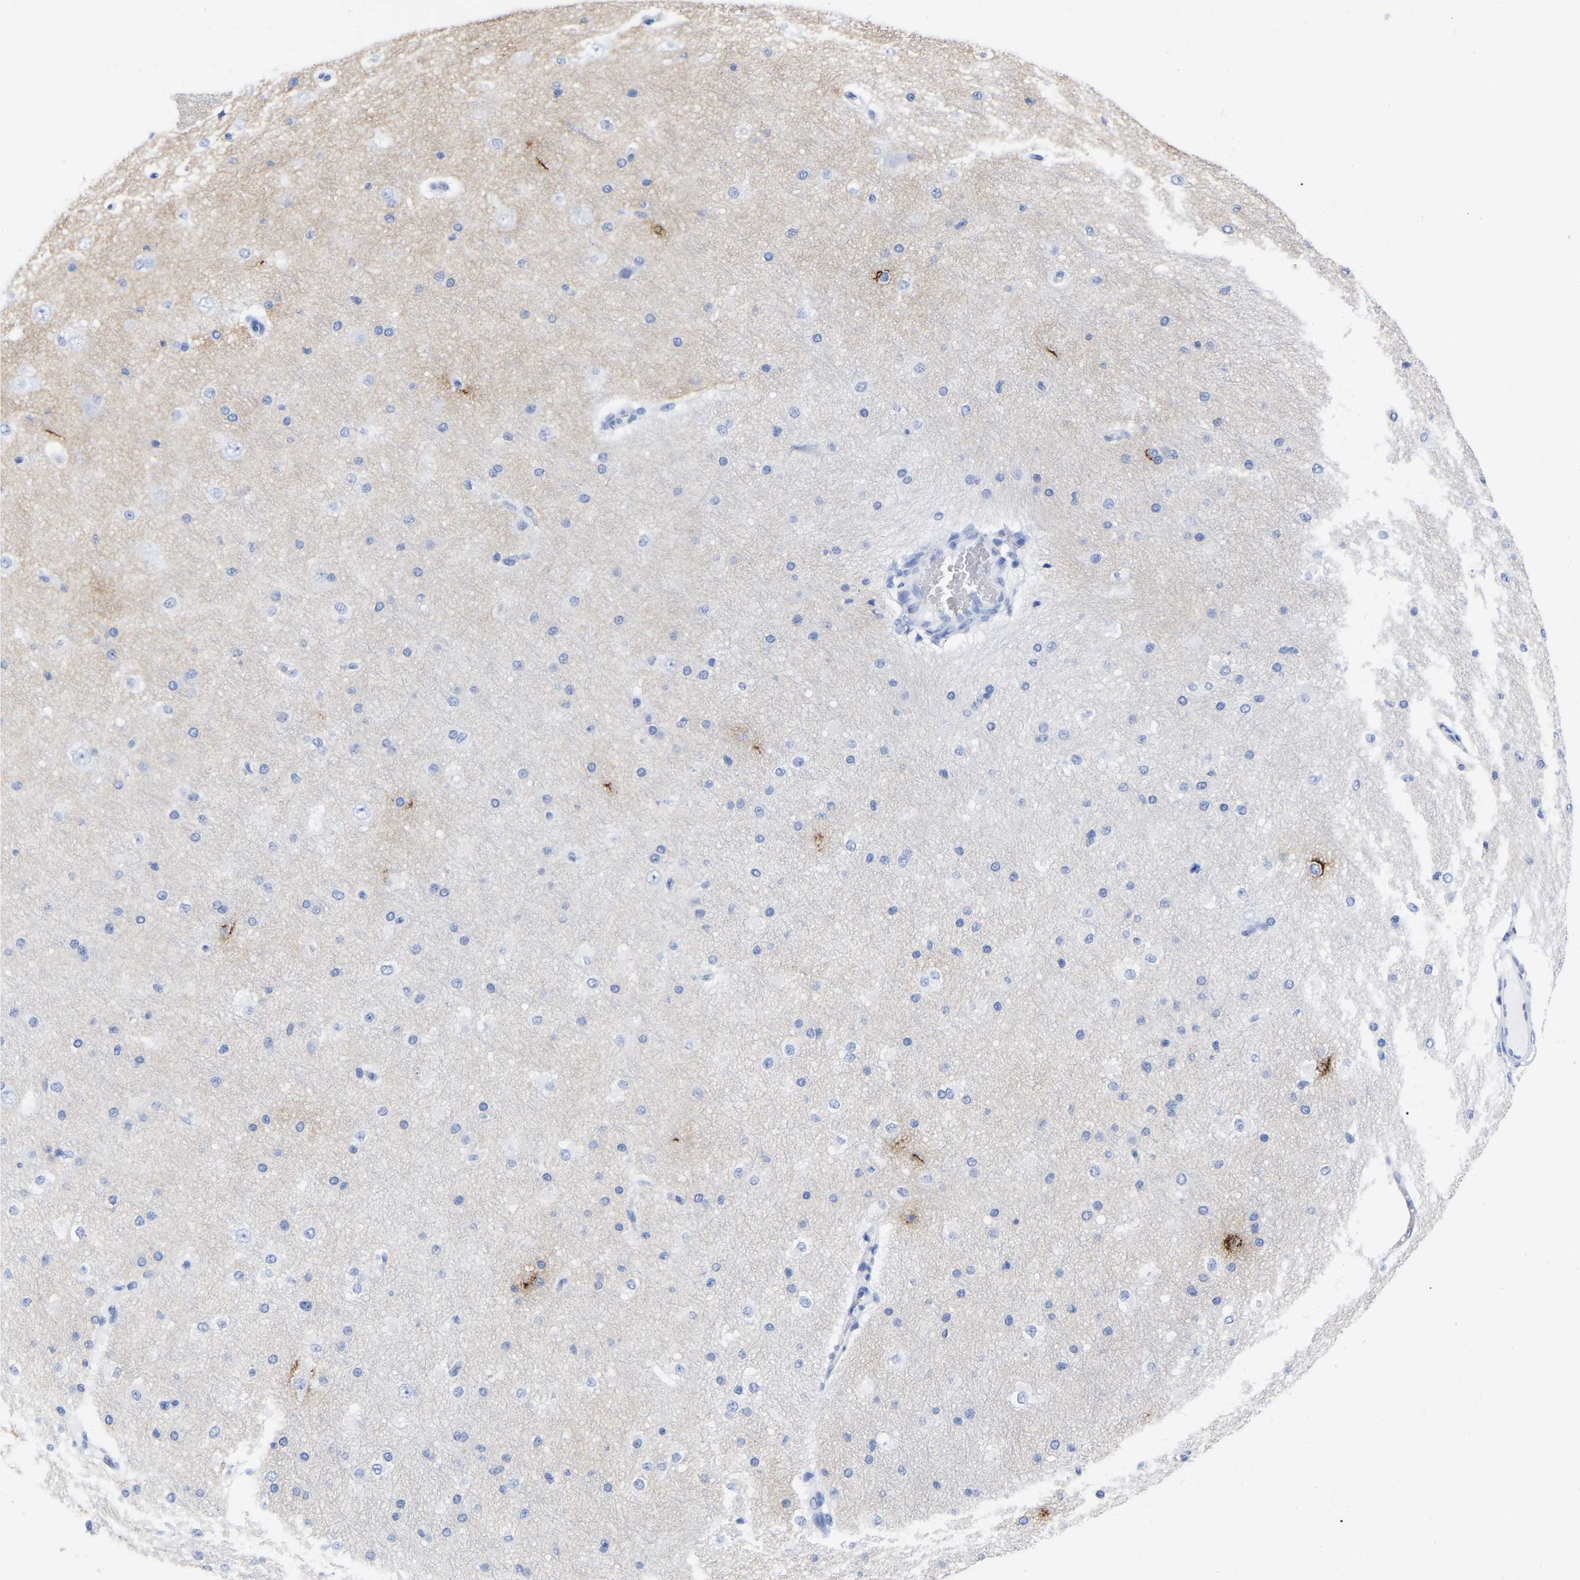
{"staining": {"intensity": "negative", "quantity": "none", "location": "none"}, "tissue": "cerebral cortex", "cell_type": "Endothelial cells", "image_type": "normal", "snomed": [{"axis": "morphology", "description": "Normal tissue, NOS"}, {"axis": "morphology", "description": "Developmental malformation"}, {"axis": "topography", "description": "Cerebral cortex"}], "caption": "Photomicrograph shows no significant protein positivity in endothelial cells of normal cerebral cortex. (Stains: DAB immunohistochemistry with hematoxylin counter stain, Microscopy: brightfield microscopy at high magnification).", "gene": "HAPLN1", "patient": {"sex": "female", "age": 30}}